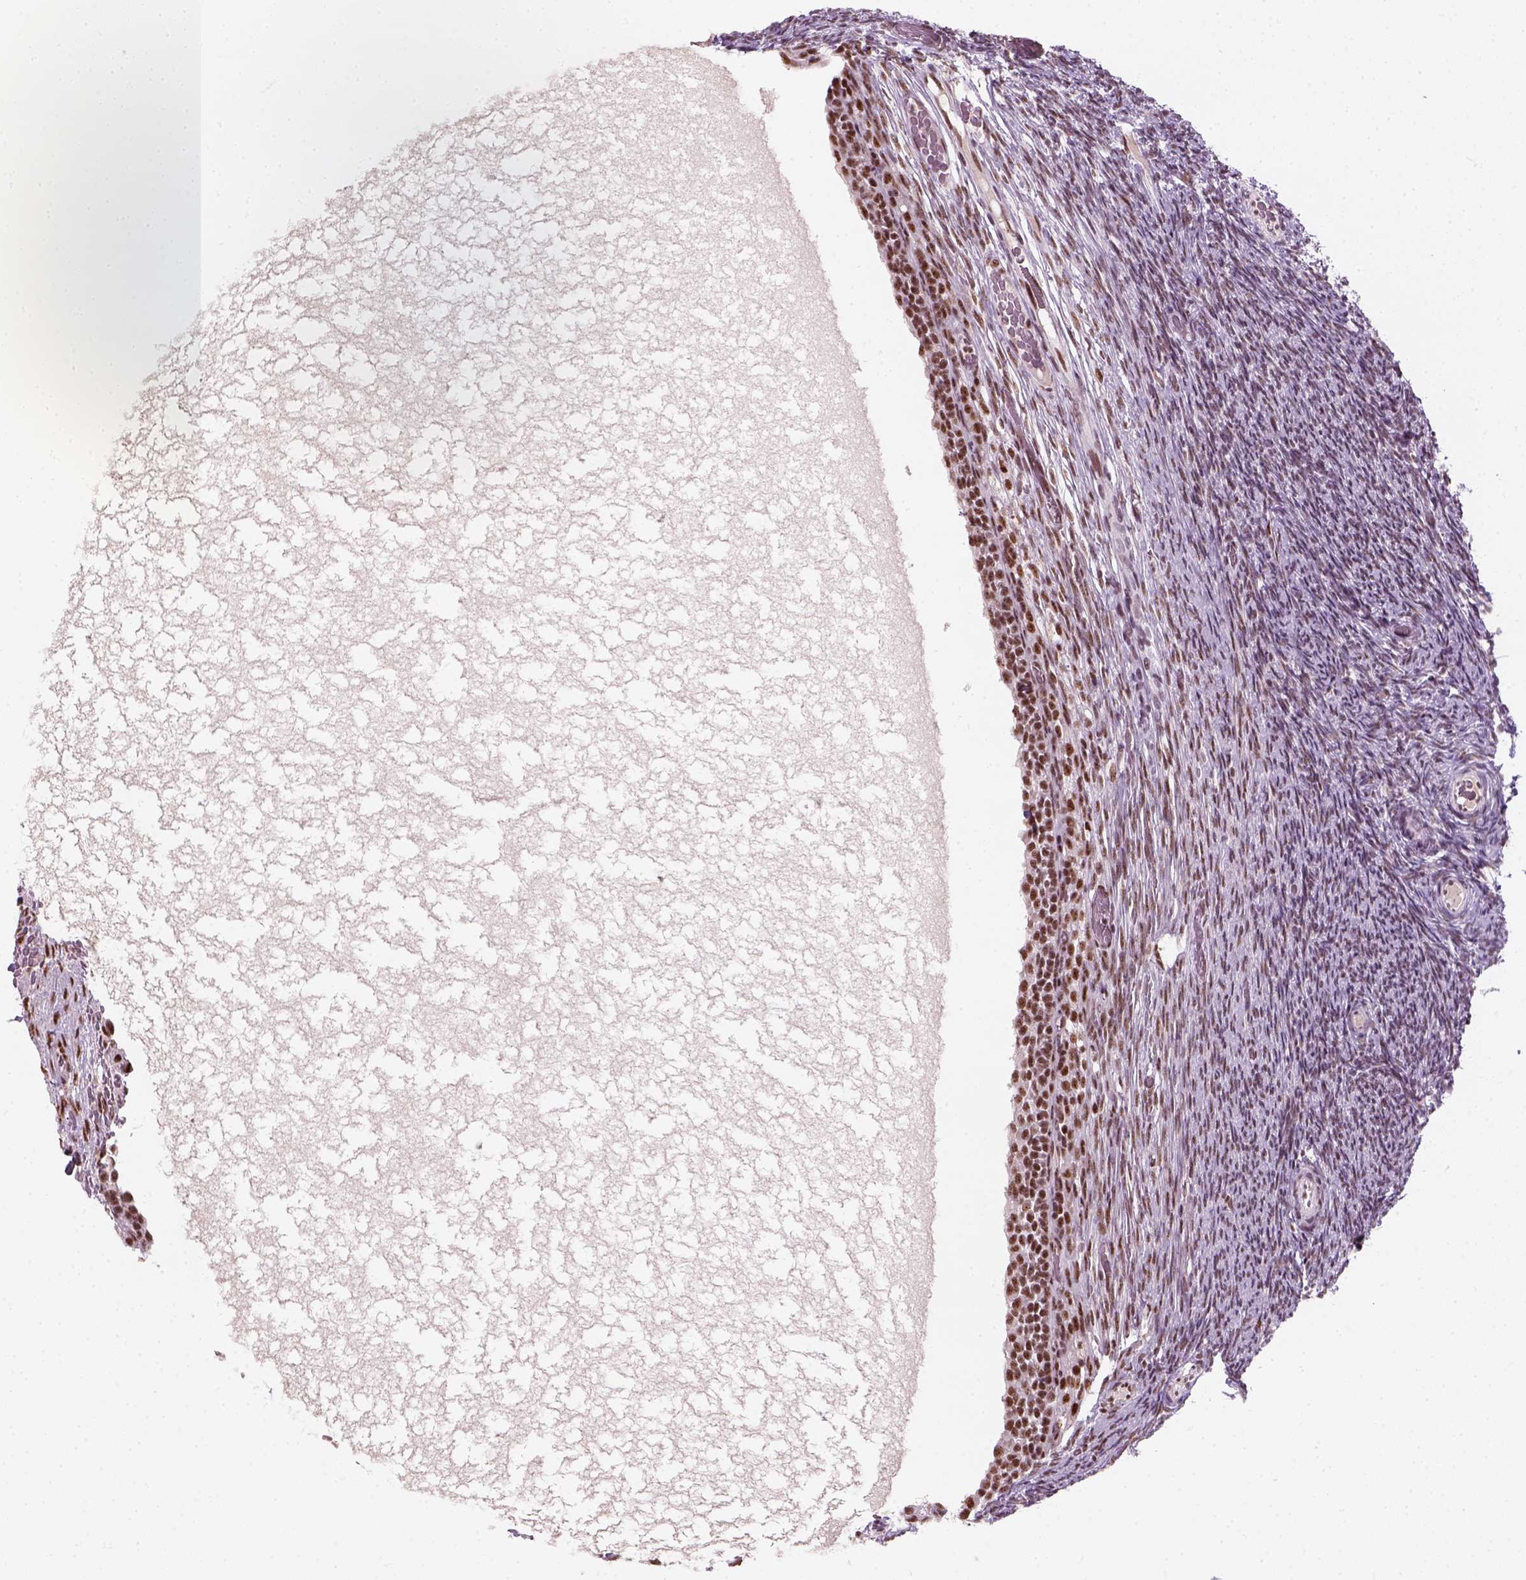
{"staining": {"intensity": "moderate", "quantity": ">75%", "location": "nuclear"}, "tissue": "ovary", "cell_type": "Follicle cells", "image_type": "normal", "snomed": [{"axis": "morphology", "description": "Normal tissue, NOS"}, {"axis": "topography", "description": "Ovary"}], "caption": "The photomicrograph shows a brown stain indicating the presence of a protein in the nuclear of follicle cells in ovary.", "gene": "GTF2F1", "patient": {"sex": "female", "age": 34}}